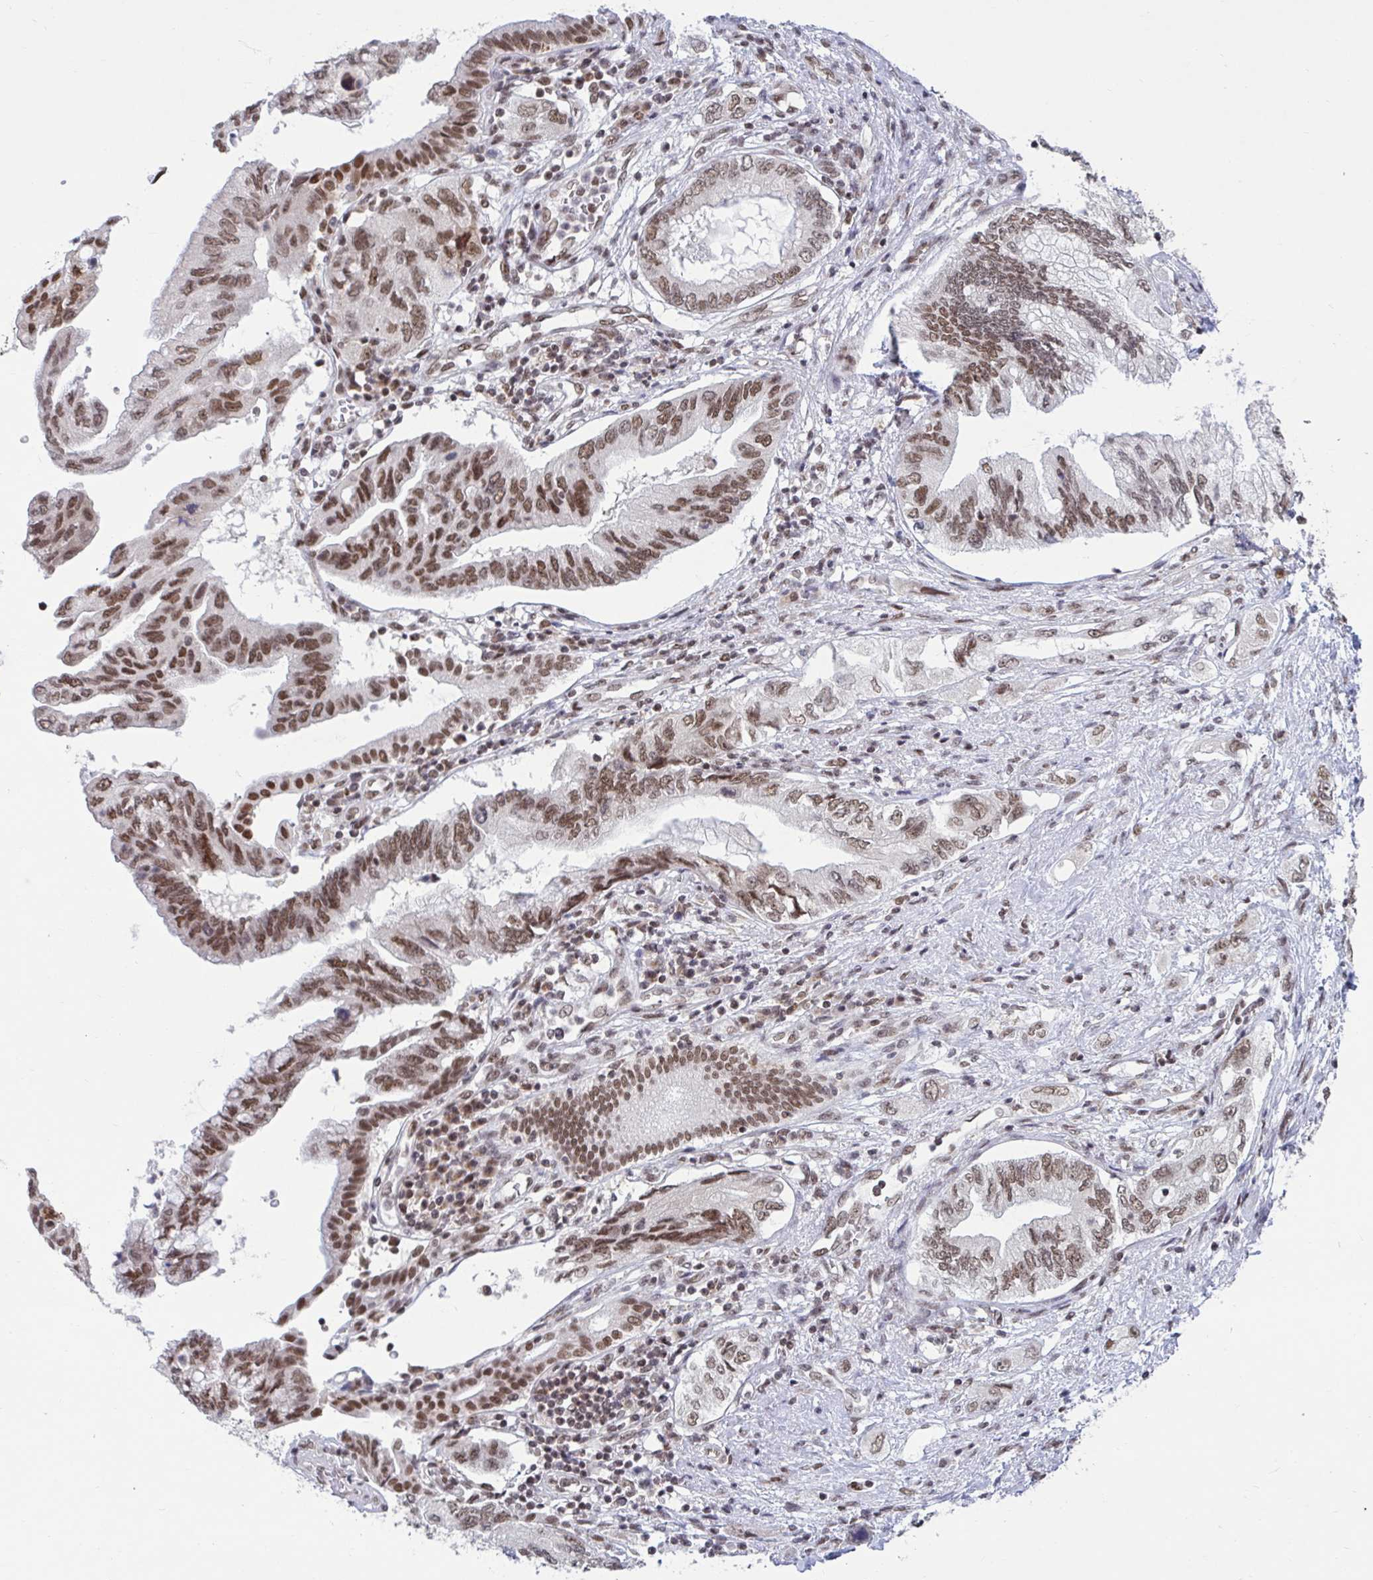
{"staining": {"intensity": "moderate", "quantity": ">75%", "location": "nuclear"}, "tissue": "pancreatic cancer", "cell_type": "Tumor cells", "image_type": "cancer", "snomed": [{"axis": "morphology", "description": "Adenocarcinoma, NOS"}, {"axis": "topography", "description": "Pancreas"}], "caption": "High-power microscopy captured an immunohistochemistry (IHC) histopathology image of pancreatic cancer, revealing moderate nuclear positivity in approximately >75% of tumor cells.", "gene": "PHF10", "patient": {"sex": "female", "age": 73}}